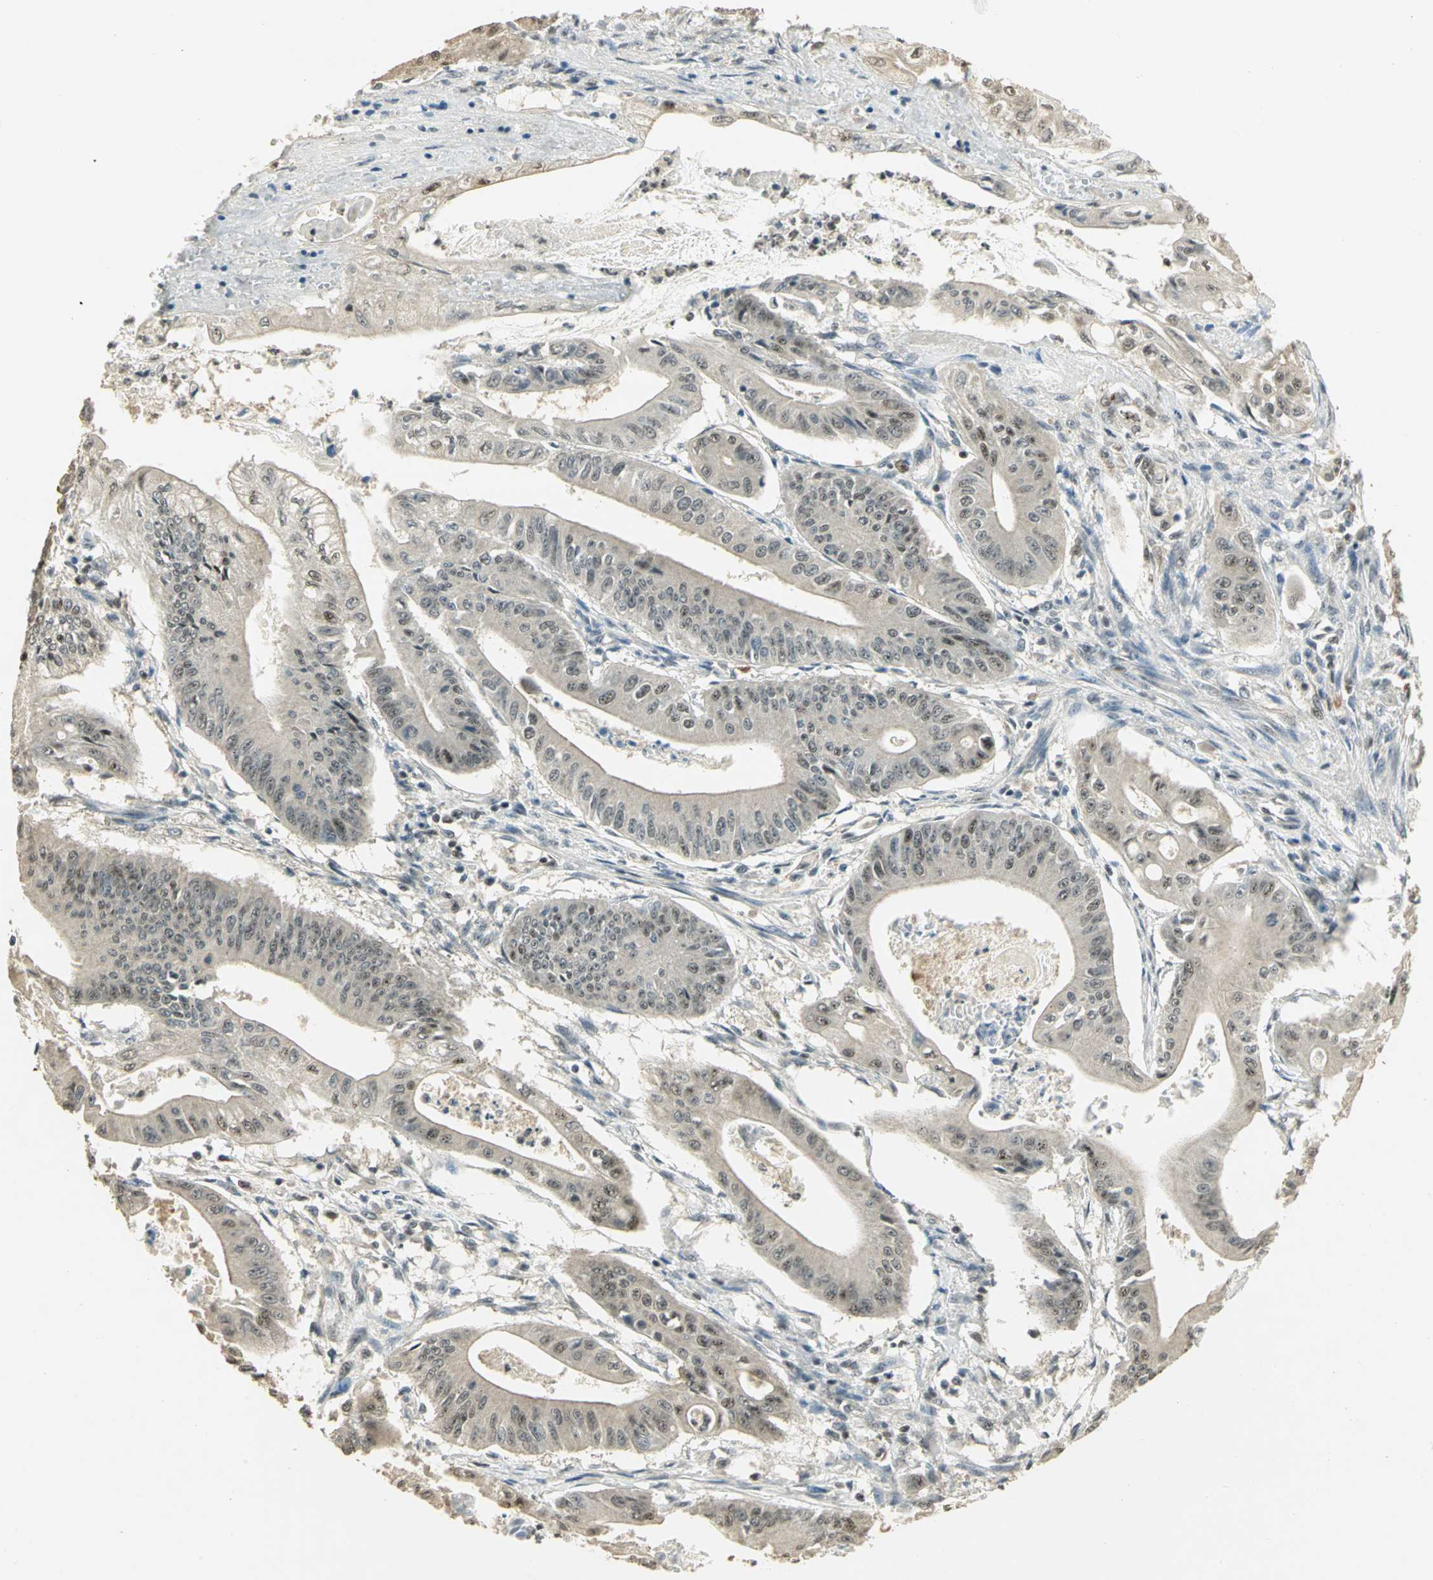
{"staining": {"intensity": "weak", "quantity": "<25%", "location": "nuclear"}, "tissue": "pancreatic cancer", "cell_type": "Tumor cells", "image_type": "cancer", "snomed": [{"axis": "morphology", "description": "Normal tissue, NOS"}, {"axis": "topography", "description": "Lymph node"}], "caption": "High magnification brightfield microscopy of pancreatic cancer stained with DAB (3,3'-diaminobenzidine) (brown) and counterstained with hematoxylin (blue): tumor cells show no significant positivity. (DAB immunohistochemistry, high magnification).", "gene": "ELF1", "patient": {"sex": "male", "age": 62}}